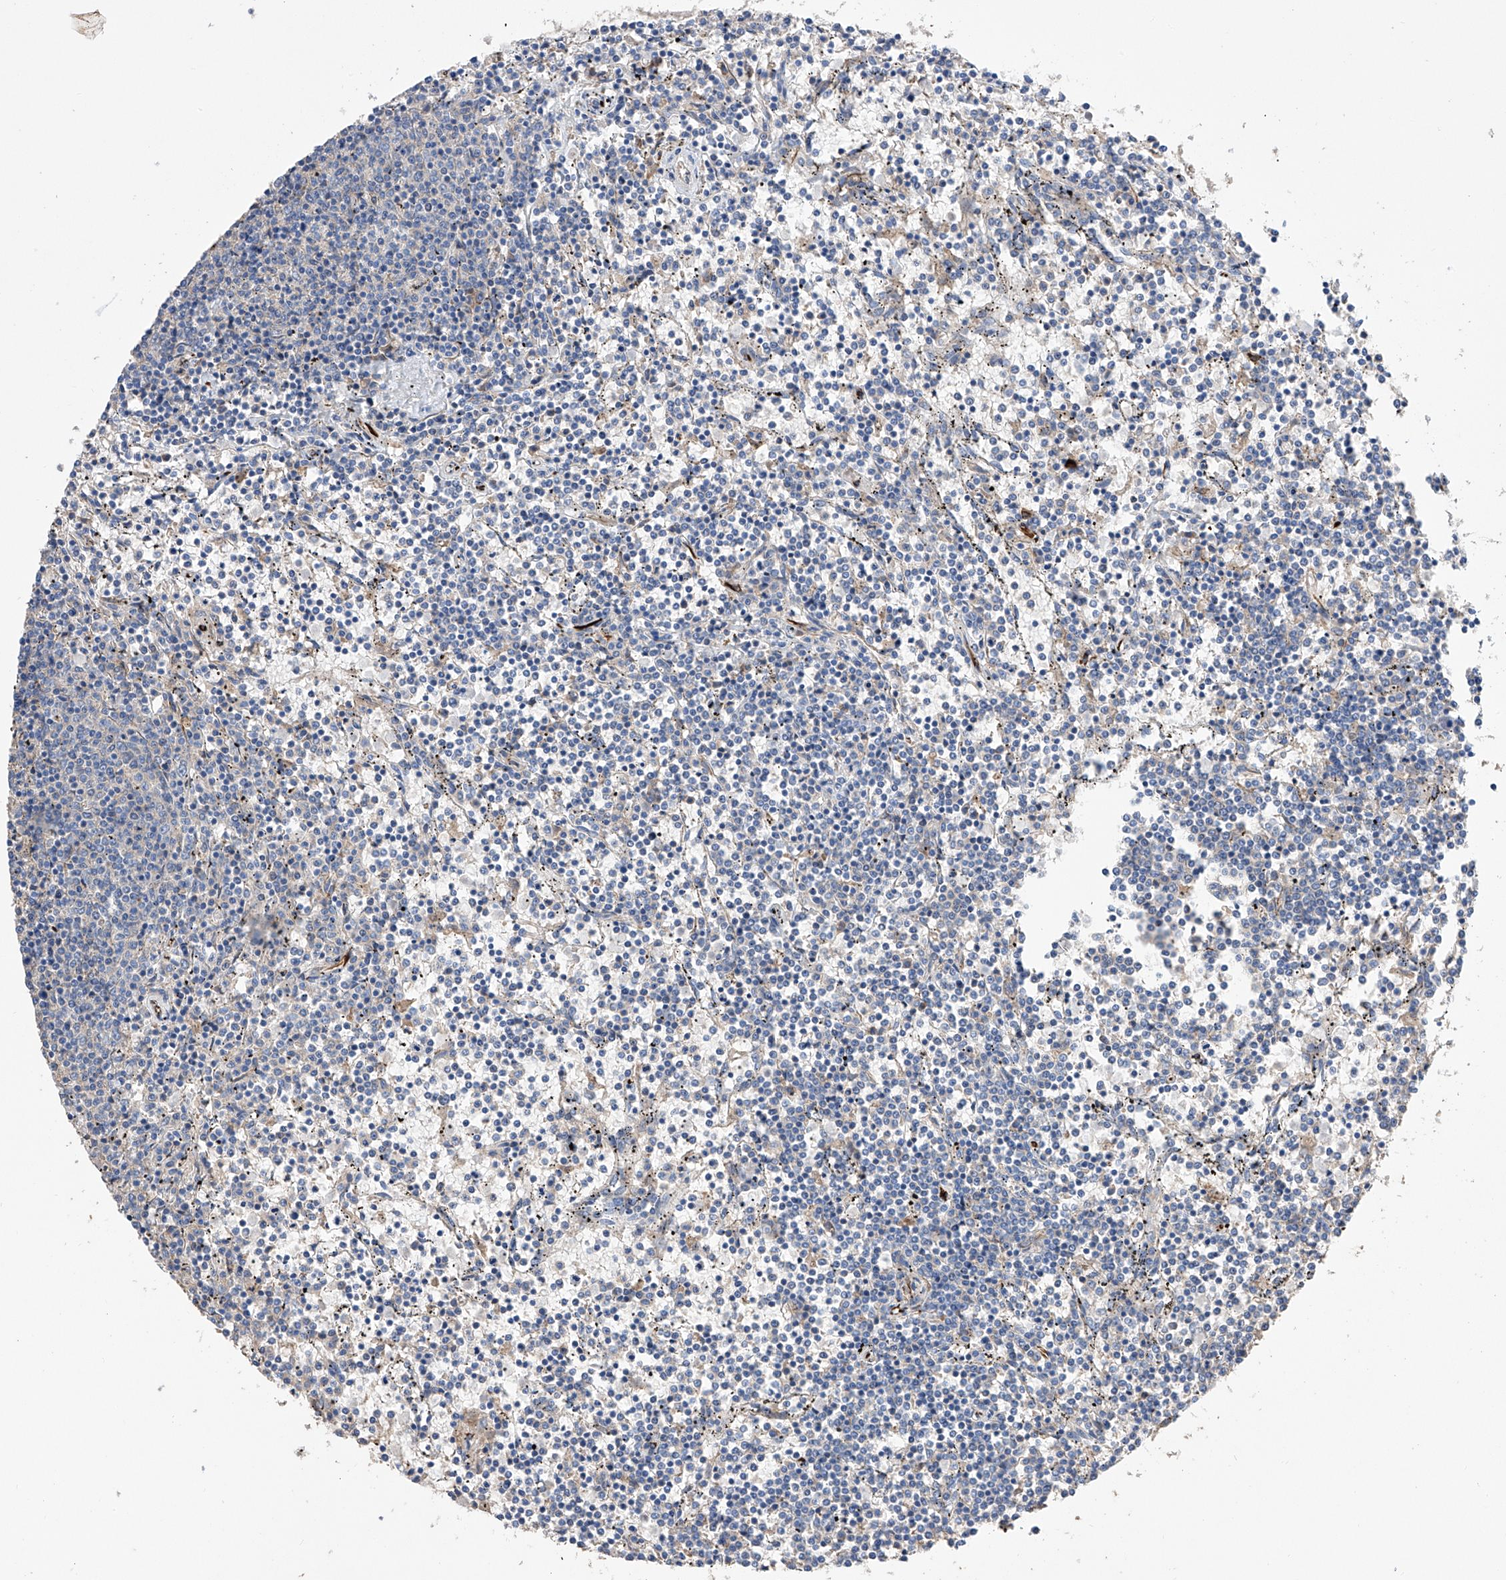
{"staining": {"intensity": "negative", "quantity": "none", "location": "none"}, "tissue": "lymphoma", "cell_type": "Tumor cells", "image_type": "cancer", "snomed": [{"axis": "morphology", "description": "Malignant lymphoma, non-Hodgkin's type, Low grade"}, {"axis": "topography", "description": "Spleen"}], "caption": "IHC histopathology image of neoplastic tissue: malignant lymphoma, non-Hodgkin's type (low-grade) stained with DAB (3,3'-diaminobenzidine) exhibits no significant protein staining in tumor cells.", "gene": "NFATC4", "patient": {"sex": "female", "age": 50}}